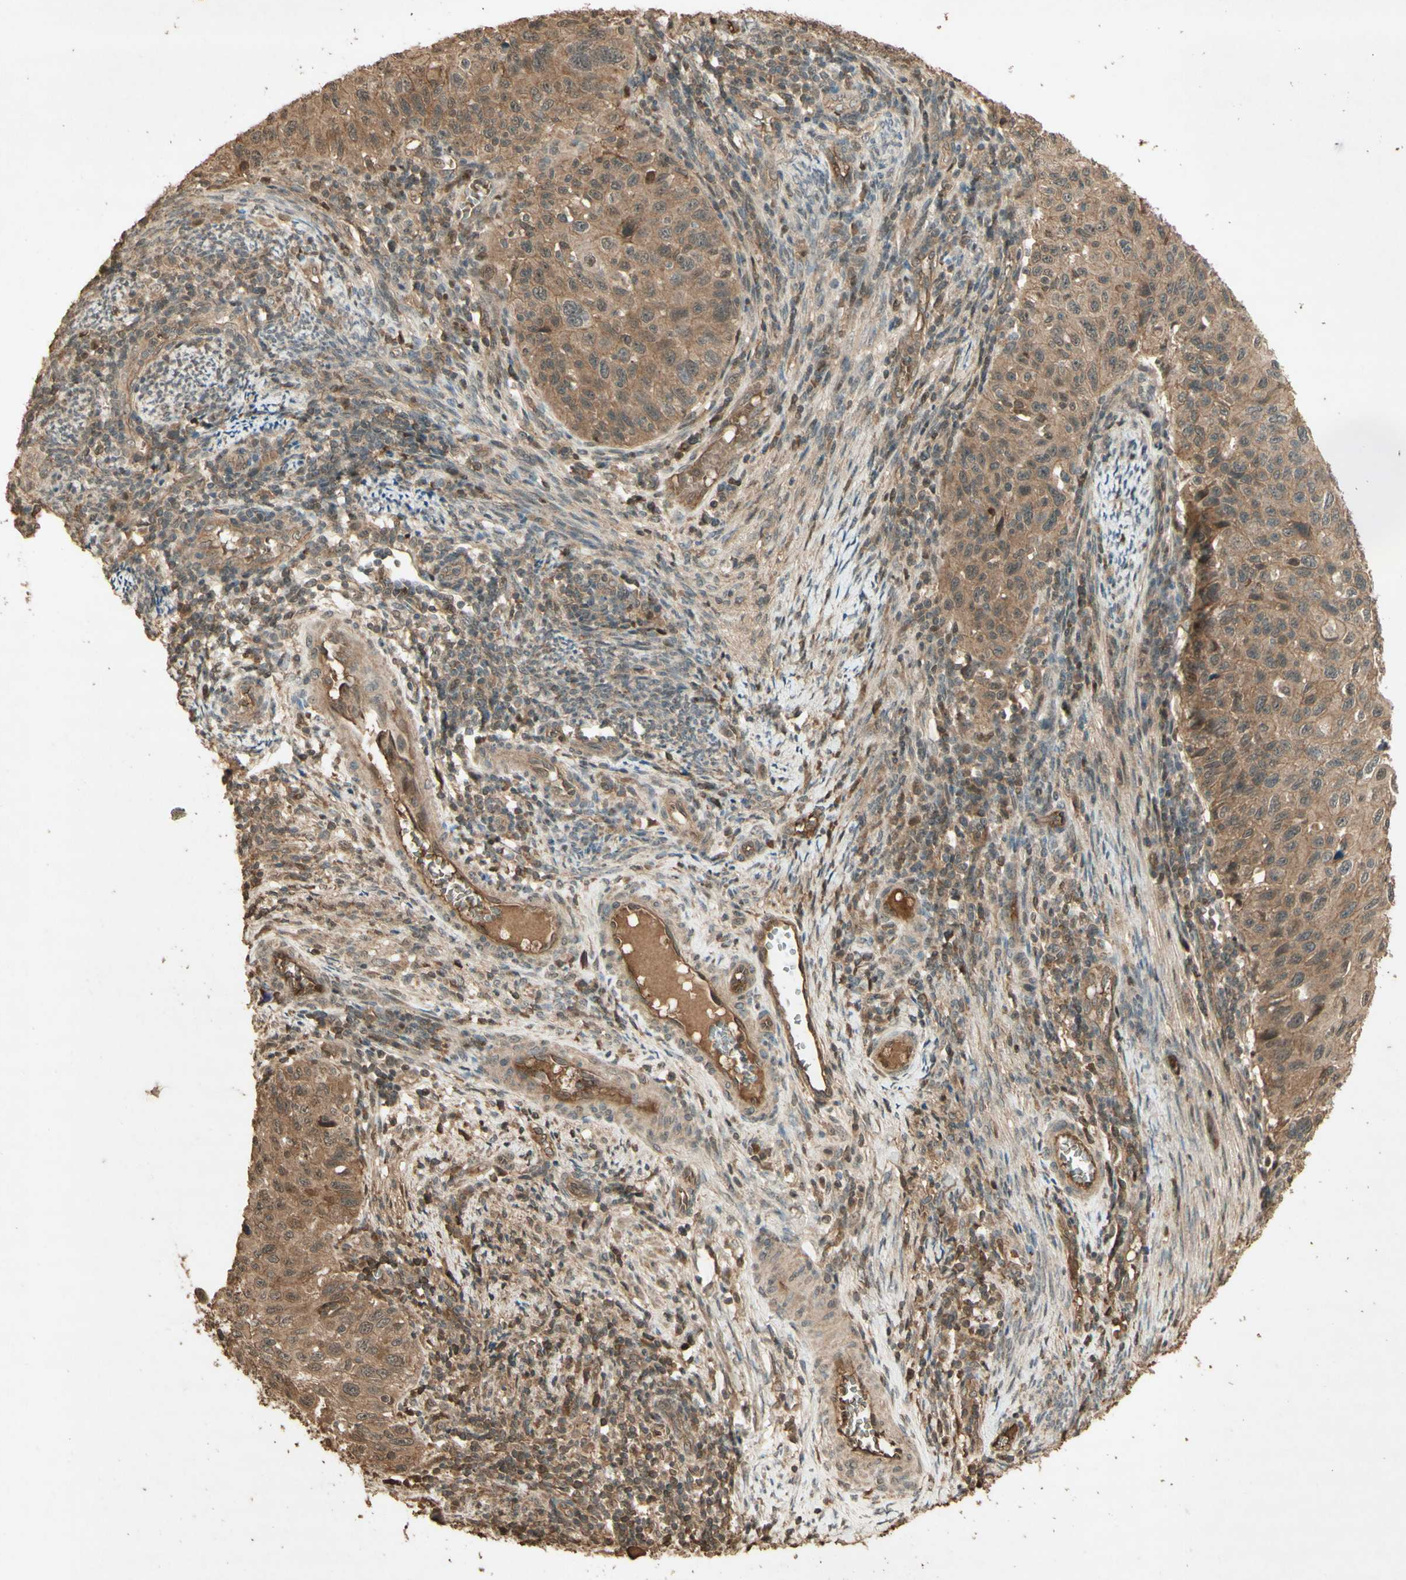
{"staining": {"intensity": "moderate", "quantity": ">75%", "location": "cytoplasmic/membranous"}, "tissue": "cervical cancer", "cell_type": "Tumor cells", "image_type": "cancer", "snomed": [{"axis": "morphology", "description": "Squamous cell carcinoma, NOS"}, {"axis": "topography", "description": "Cervix"}], "caption": "This micrograph reveals immunohistochemistry (IHC) staining of human cervical squamous cell carcinoma, with medium moderate cytoplasmic/membranous staining in approximately >75% of tumor cells.", "gene": "SMAD9", "patient": {"sex": "female", "age": 70}}